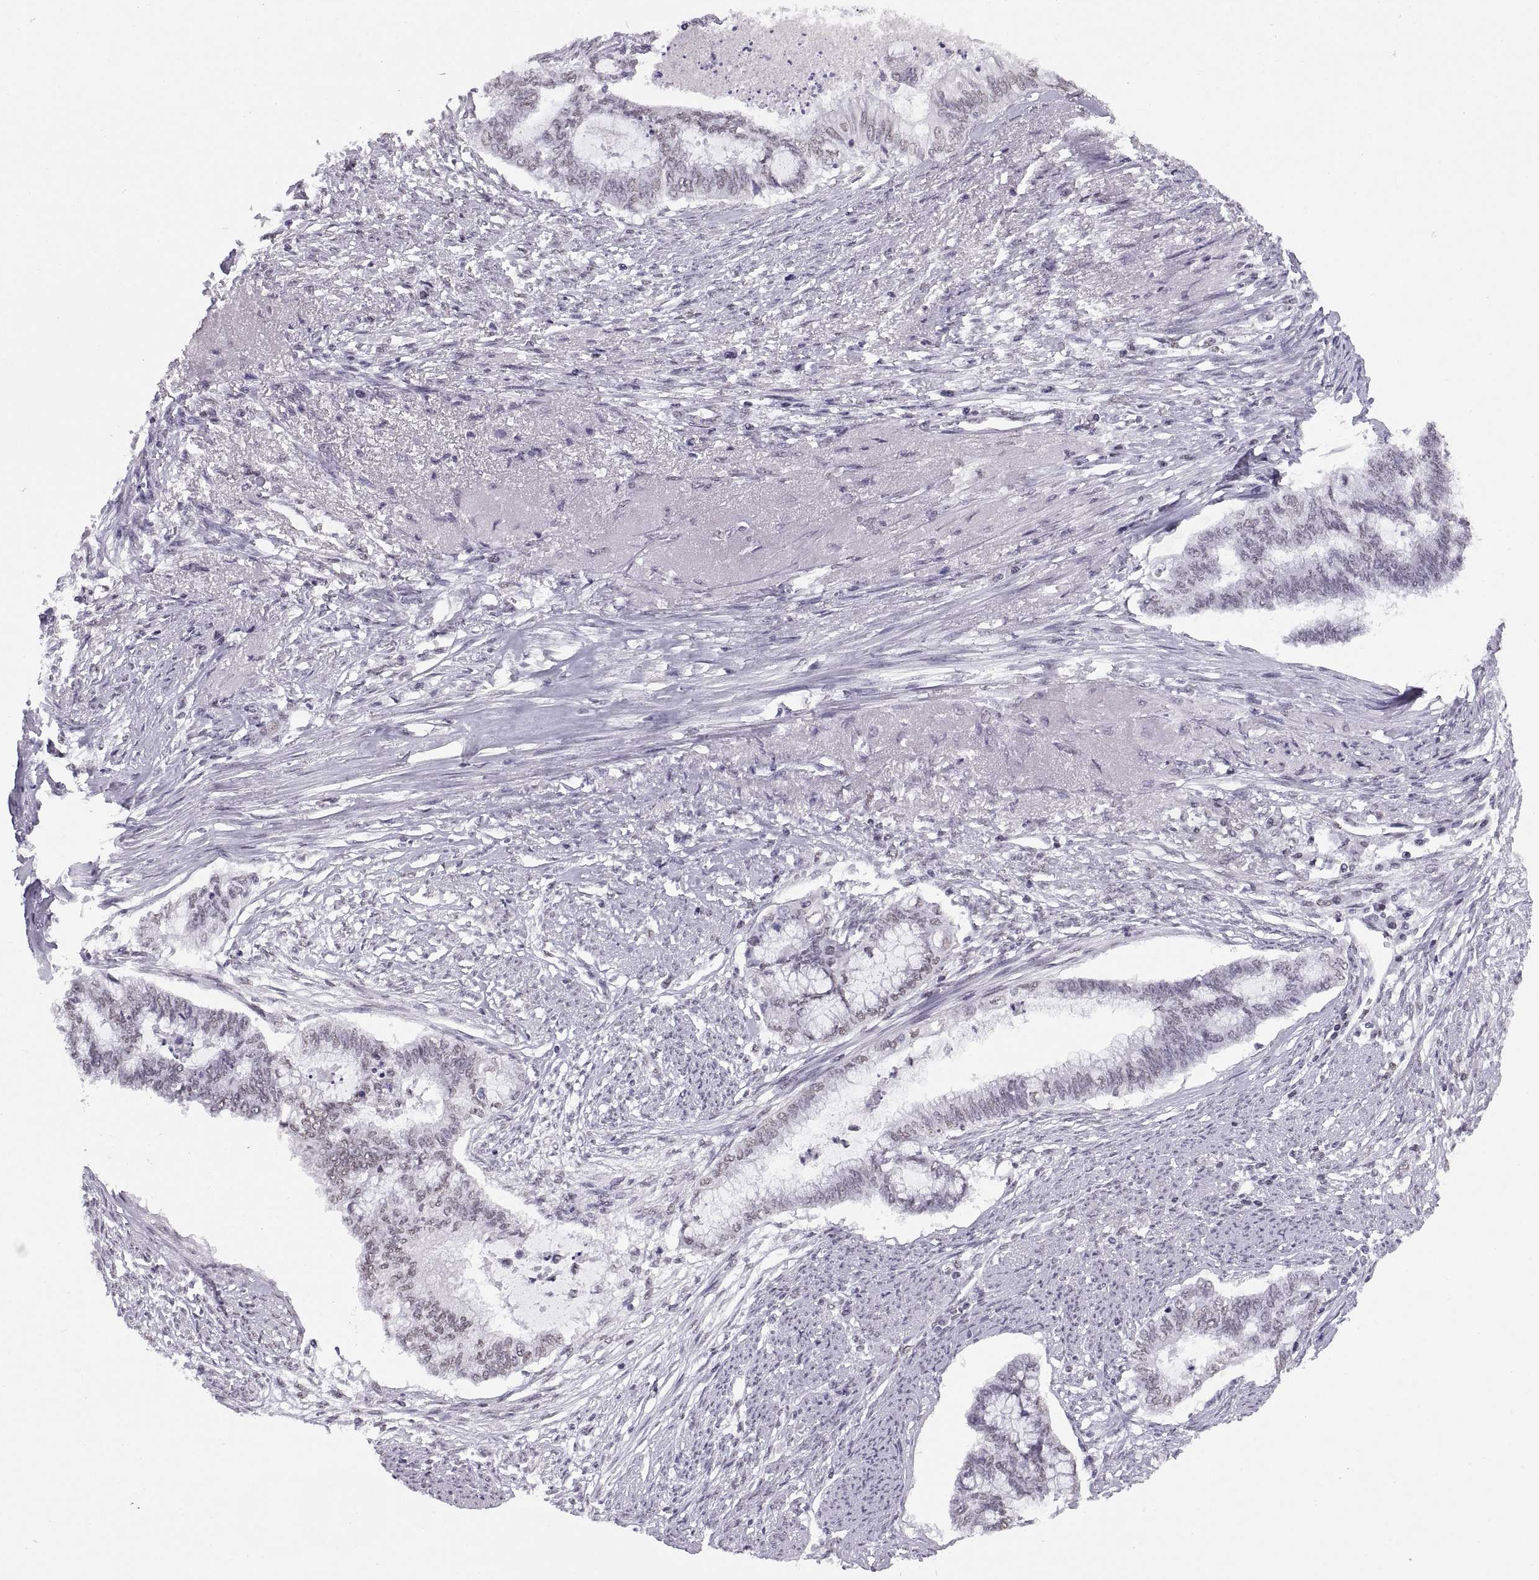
{"staining": {"intensity": "negative", "quantity": "none", "location": "none"}, "tissue": "endometrial cancer", "cell_type": "Tumor cells", "image_type": "cancer", "snomed": [{"axis": "morphology", "description": "Adenocarcinoma, NOS"}, {"axis": "topography", "description": "Endometrium"}], "caption": "Human adenocarcinoma (endometrial) stained for a protein using immunohistochemistry (IHC) exhibits no staining in tumor cells.", "gene": "CARTPT", "patient": {"sex": "female", "age": 79}}